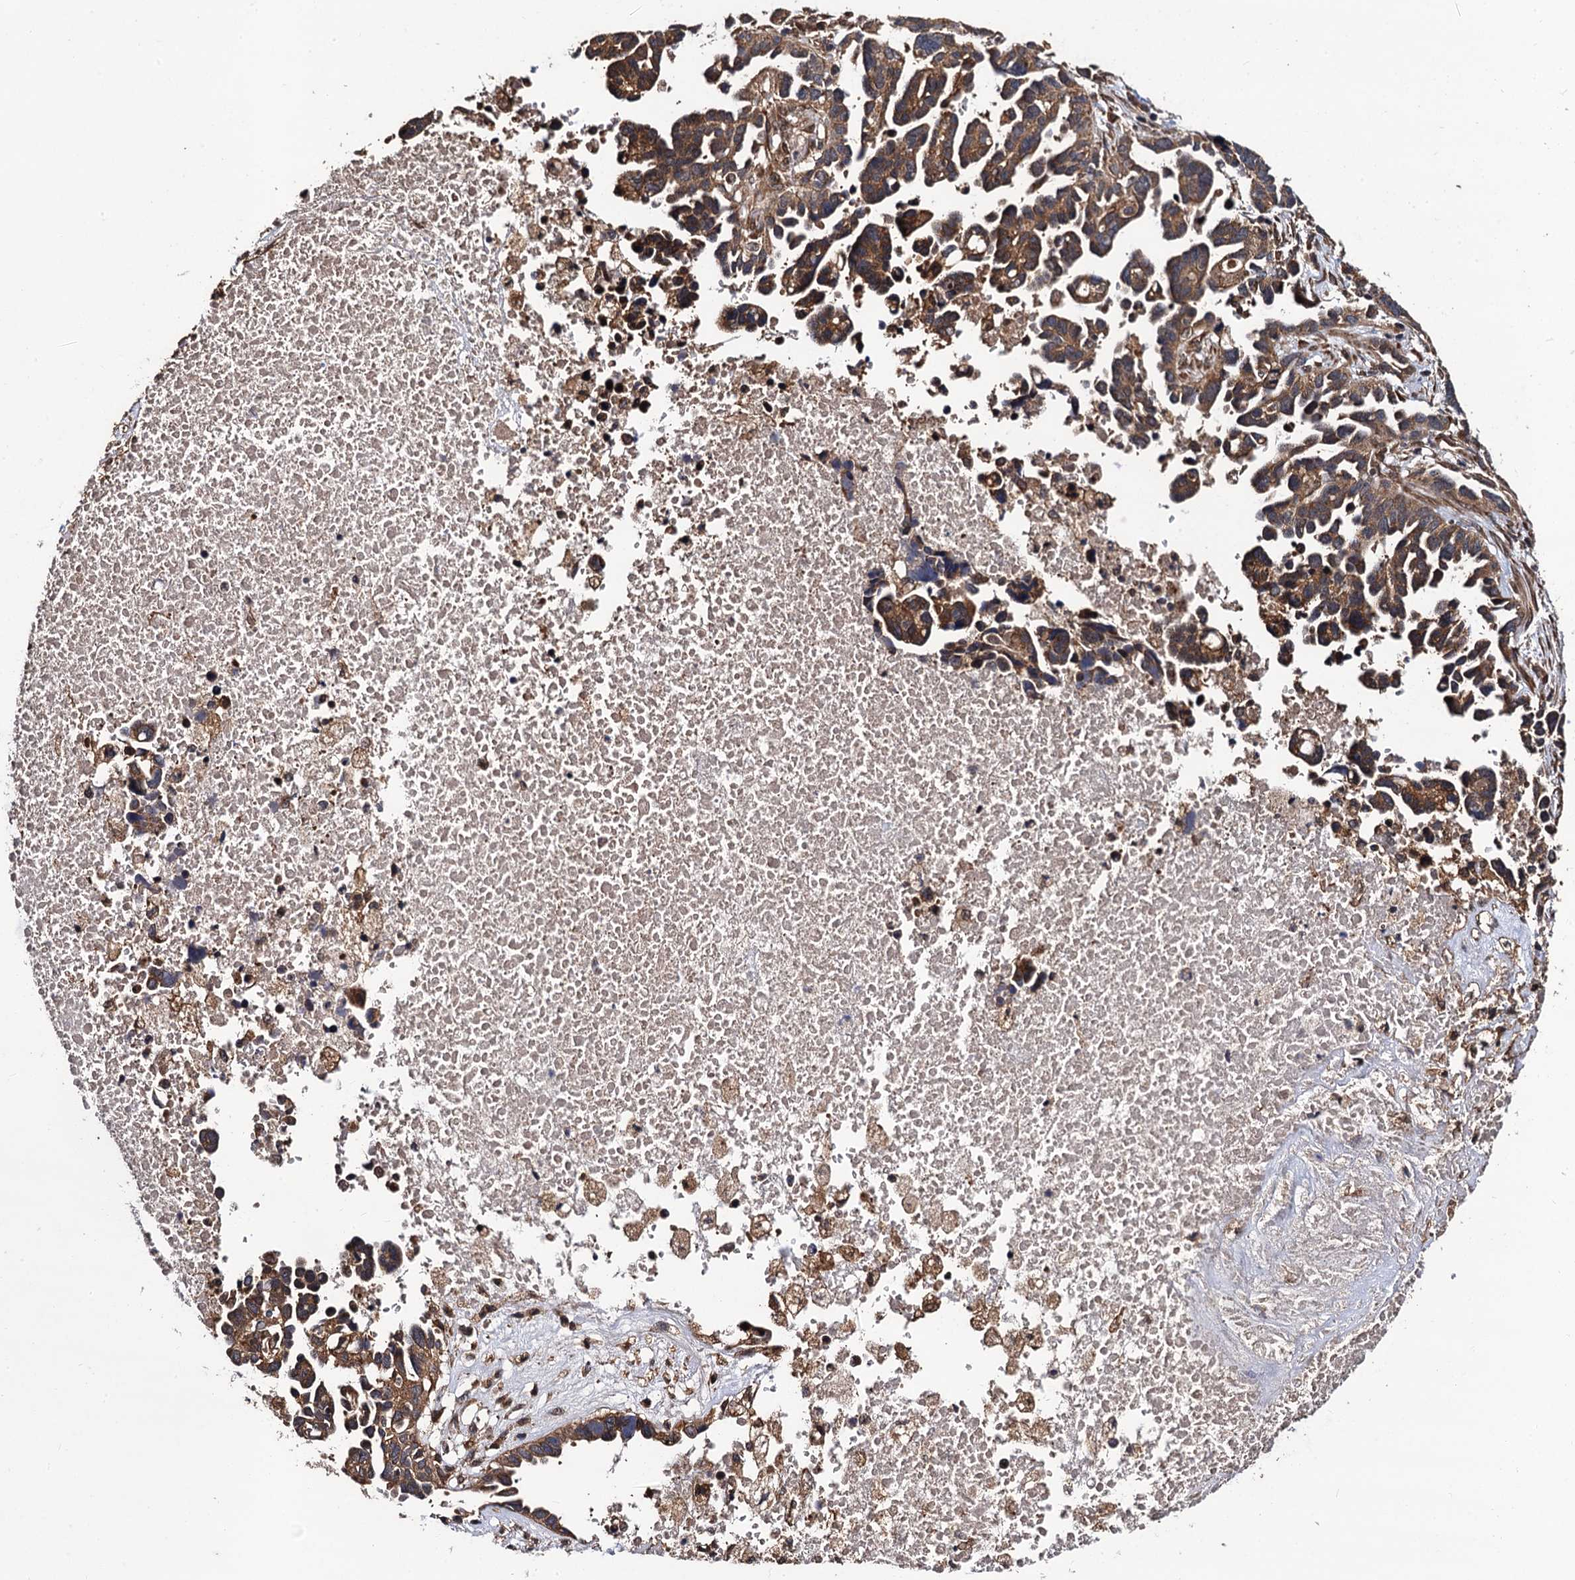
{"staining": {"intensity": "moderate", "quantity": ">75%", "location": "cytoplasmic/membranous"}, "tissue": "ovarian cancer", "cell_type": "Tumor cells", "image_type": "cancer", "snomed": [{"axis": "morphology", "description": "Cystadenocarcinoma, serous, NOS"}, {"axis": "topography", "description": "Ovary"}], "caption": "Serous cystadenocarcinoma (ovarian) stained with DAB (3,3'-diaminobenzidine) immunohistochemistry (IHC) demonstrates medium levels of moderate cytoplasmic/membranous positivity in about >75% of tumor cells.", "gene": "MIER2", "patient": {"sex": "female", "age": 54}}